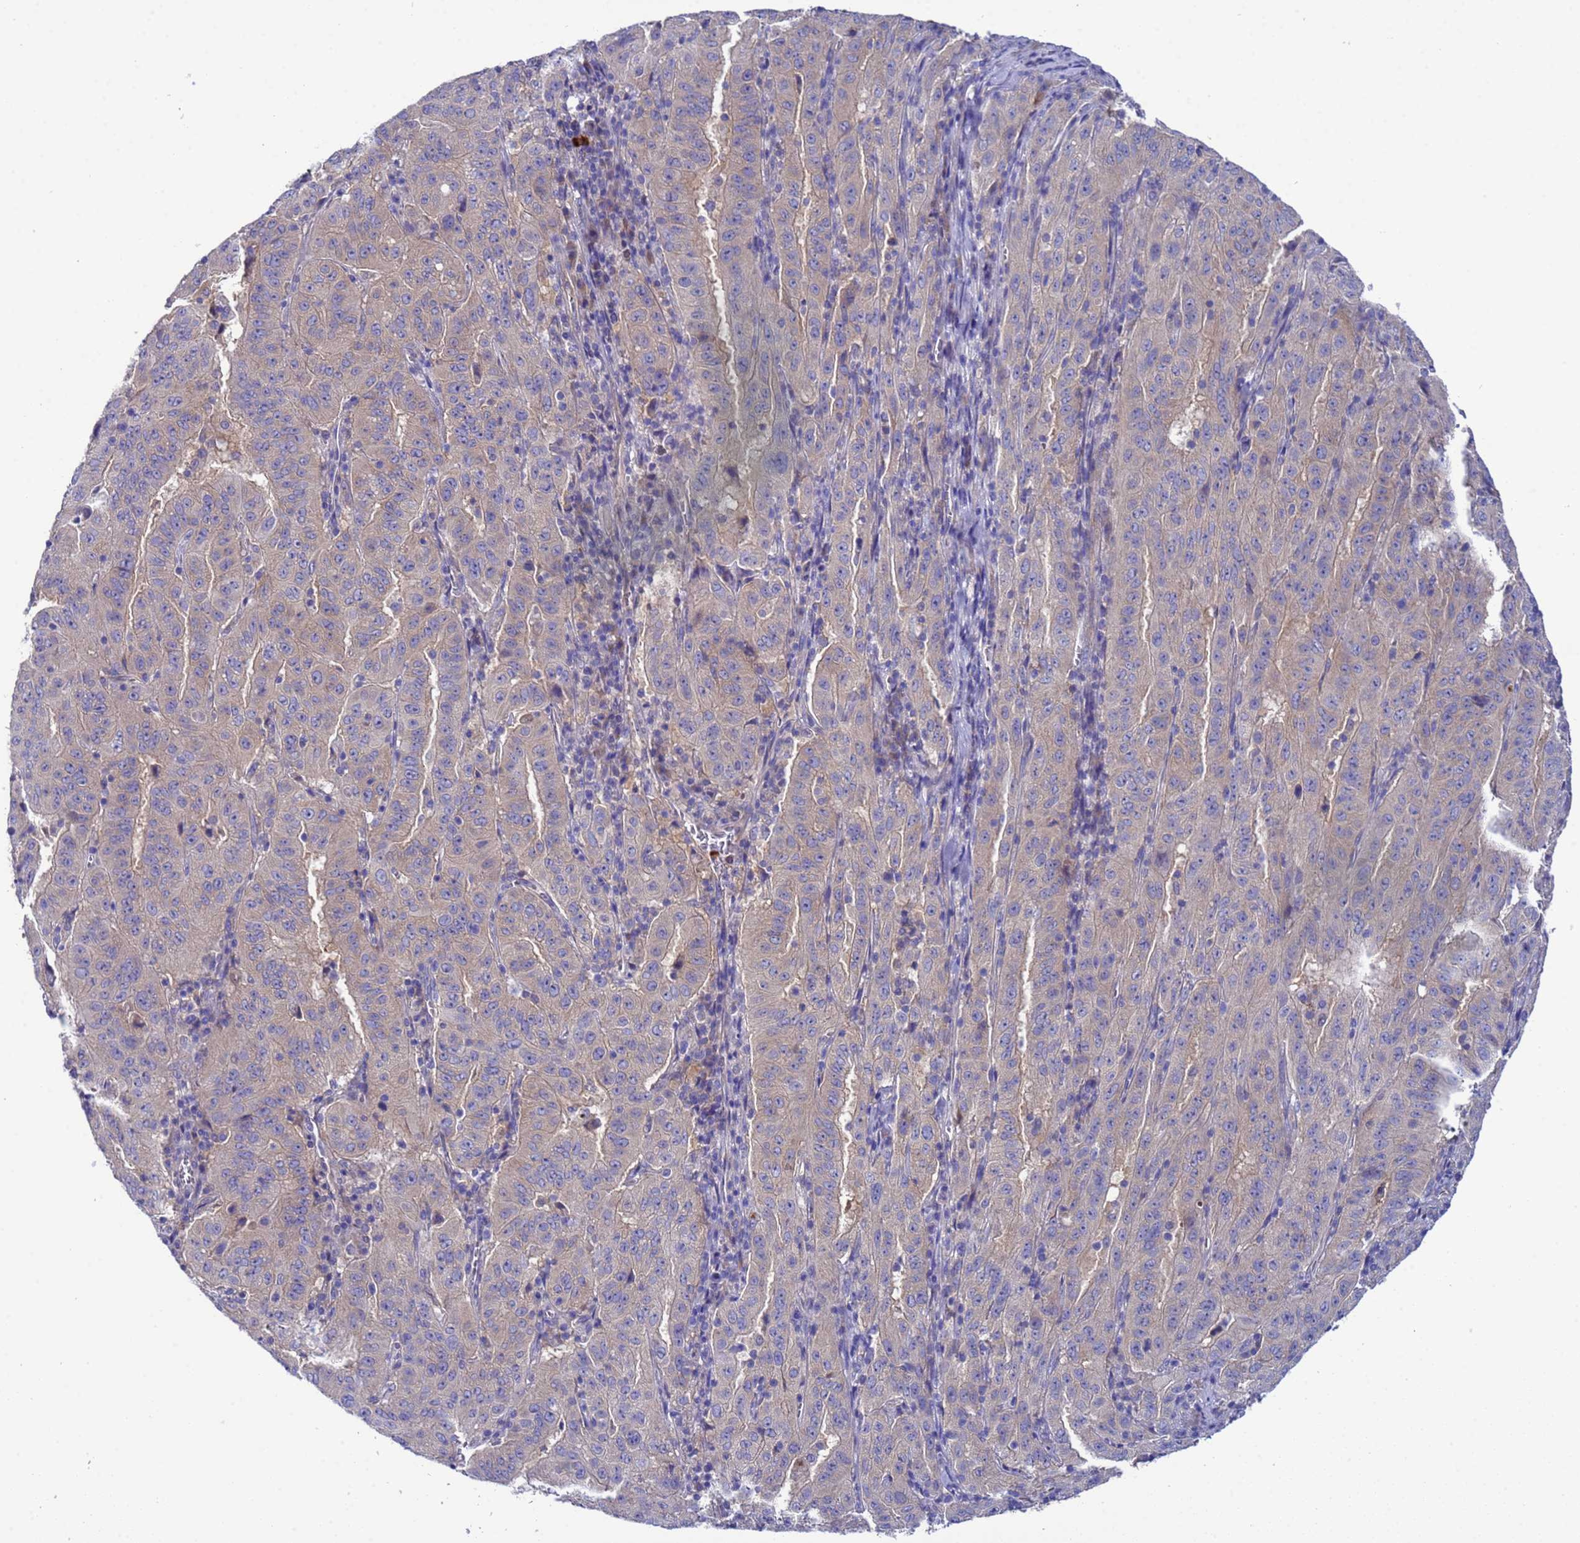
{"staining": {"intensity": "negative", "quantity": "none", "location": "none"}, "tissue": "pancreatic cancer", "cell_type": "Tumor cells", "image_type": "cancer", "snomed": [{"axis": "morphology", "description": "Adenocarcinoma, NOS"}, {"axis": "topography", "description": "Pancreas"}], "caption": "This is an IHC histopathology image of human pancreatic adenocarcinoma. There is no staining in tumor cells.", "gene": "RC3H2", "patient": {"sex": "male", "age": 63}}